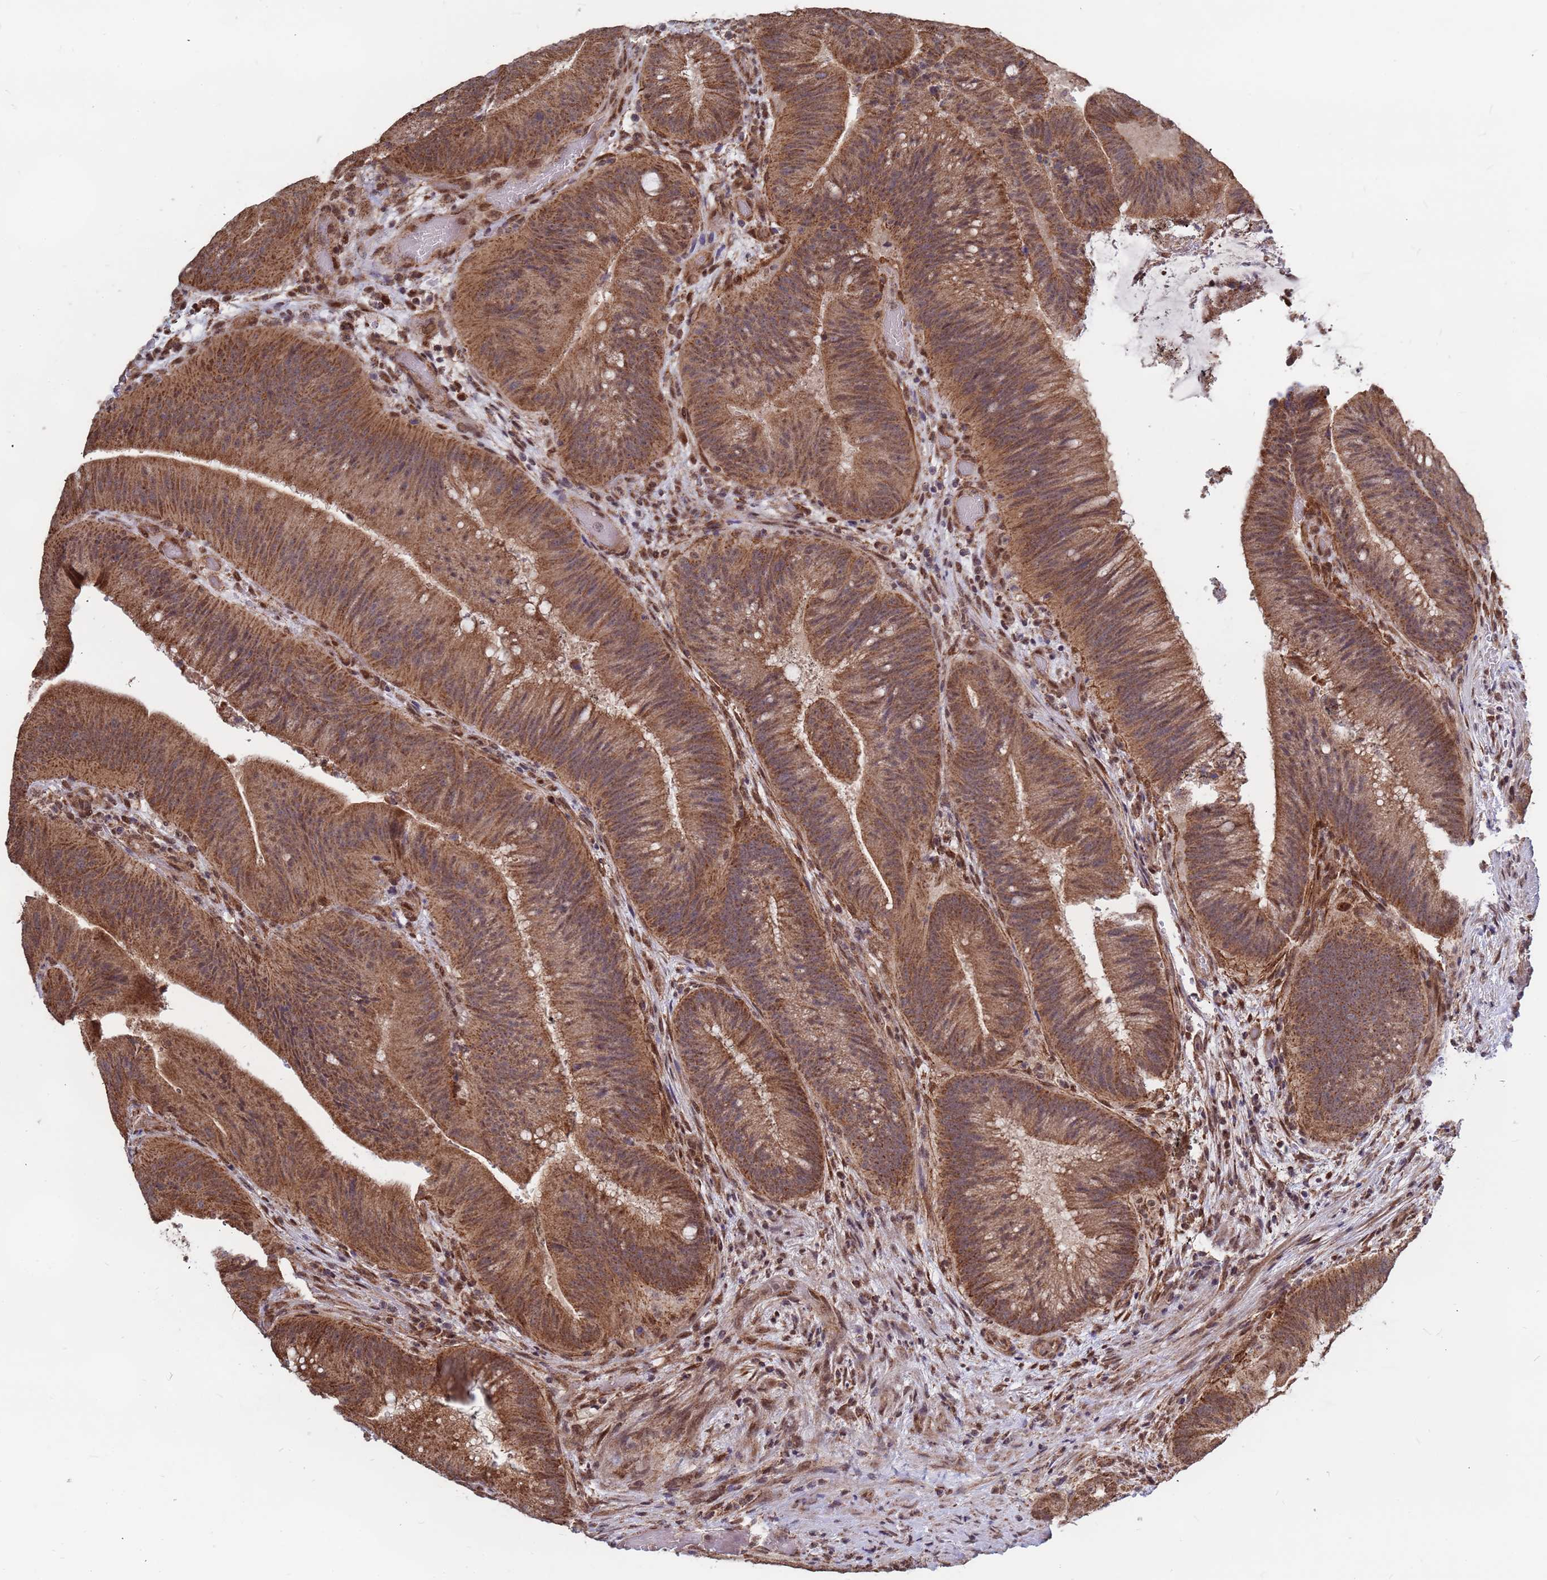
{"staining": {"intensity": "moderate", "quantity": ">75%", "location": "cytoplasmic/membranous"}, "tissue": "colorectal cancer", "cell_type": "Tumor cells", "image_type": "cancer", "snomed": [{"axis": "morphology", "description": "Adenocarcinoma, NOS"}, {"axis": "topography", "description": "Colon"}], "caption": "This is a micrograph of IHC staining of colorectal cancer, which shows moderate expression in the cytoplasmic/membranous of tumor cells.", "gene": "DENND2B", "patient": {"sex": "female", "age": 43}}